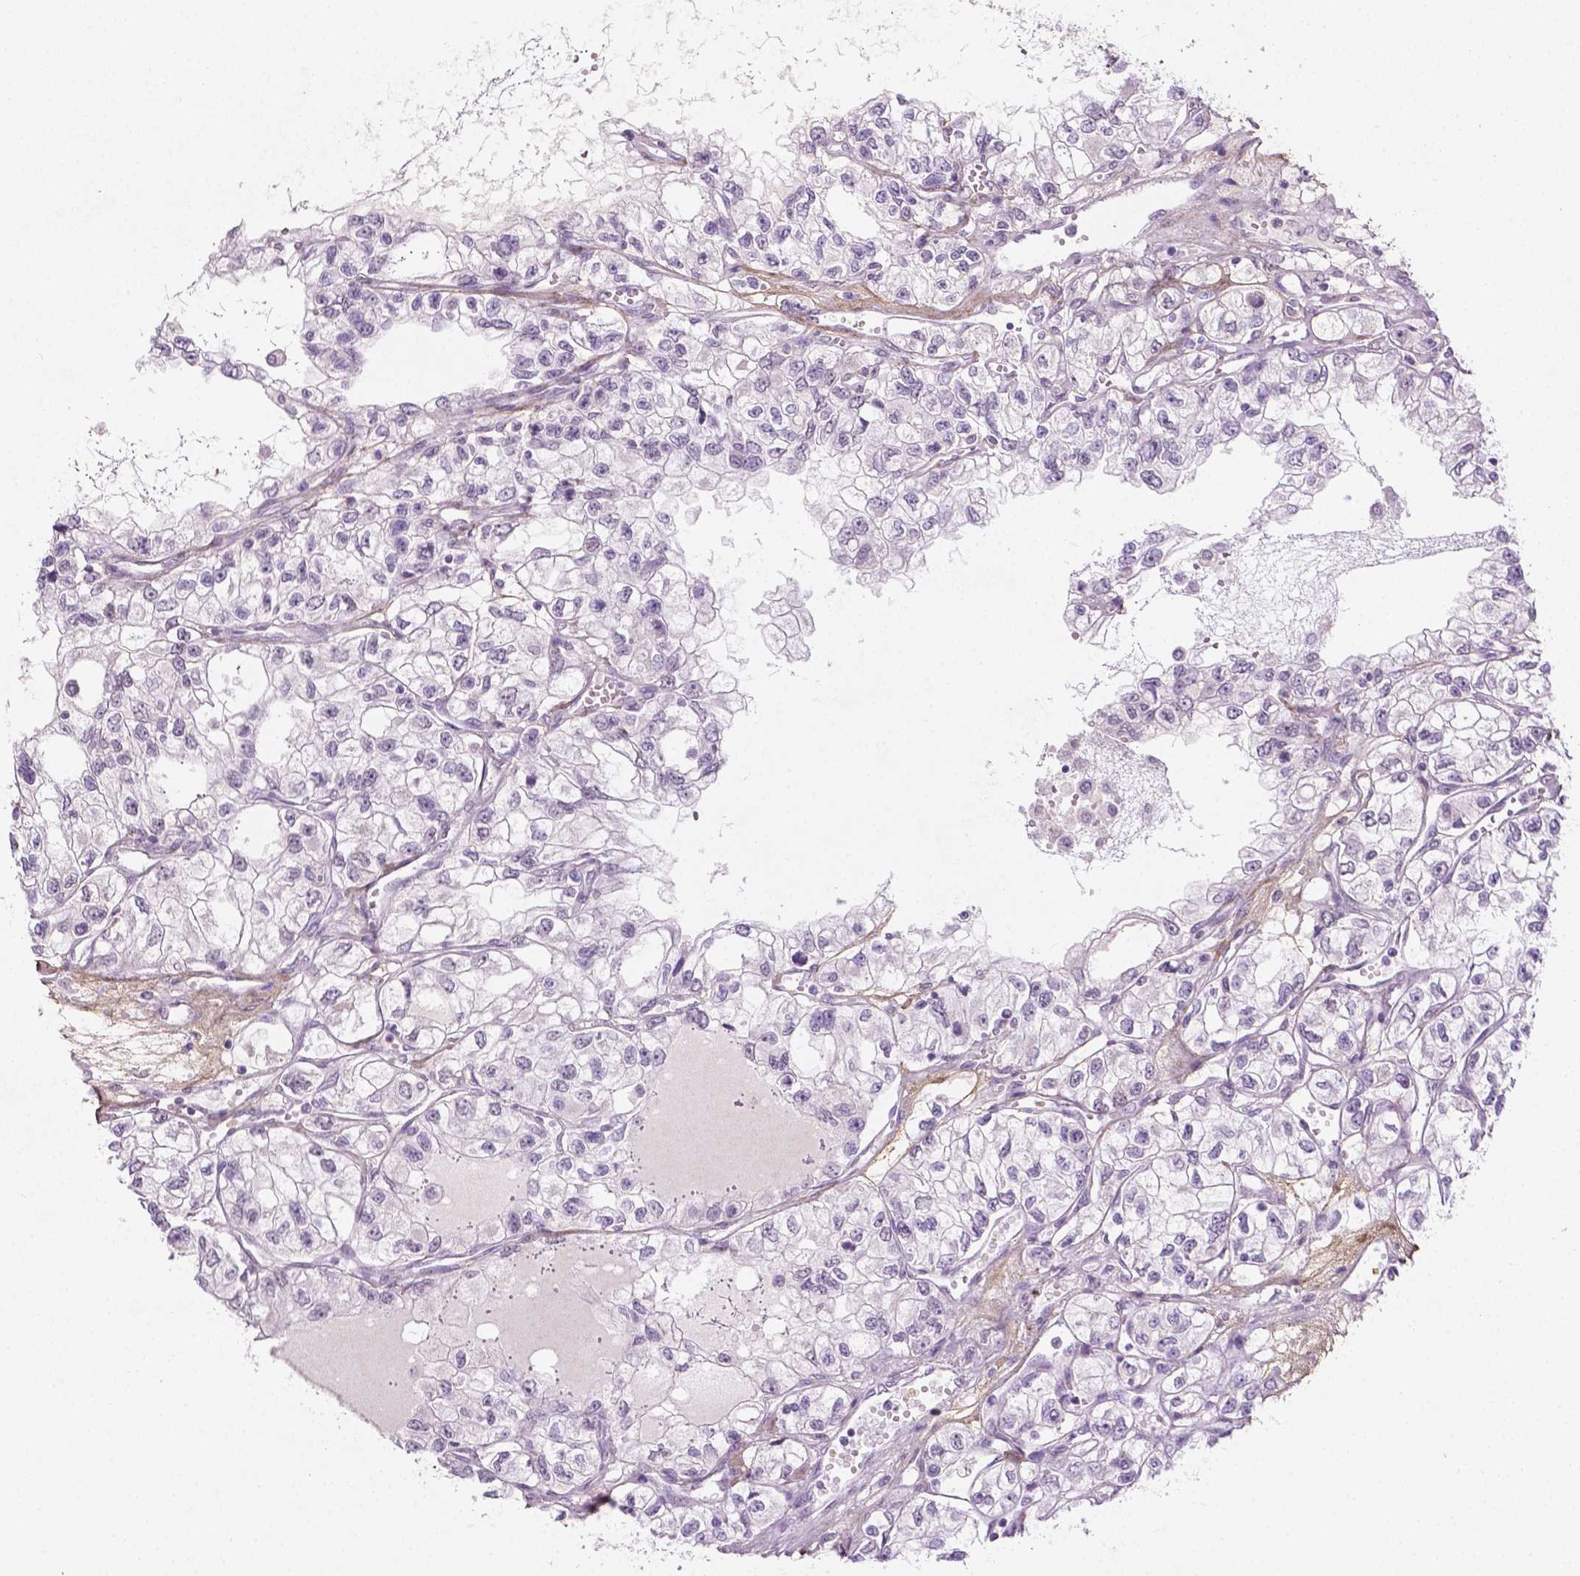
{"staining": {"intensity": "negative", "quantity": "none", "location": "none"}, "tissue": "renal cancer", "cell_type": "Tumor cells", "image_type": "cancer", "snomed": [{"axis": "morphology", "description": "Adenocarcinoma, NOS"}, {"axis": "topography", "description": "Kidney"}], "caption": "This micrograph is of renal cancer (adenocarcinoma) stained with immunohistochemistry (IHC) to label a protein in brown with the nuclei are counter-stained blue. There is no expression in tumor cells.", "gene": "DLG2", "patient": {"sex": "female", "age": 59}}